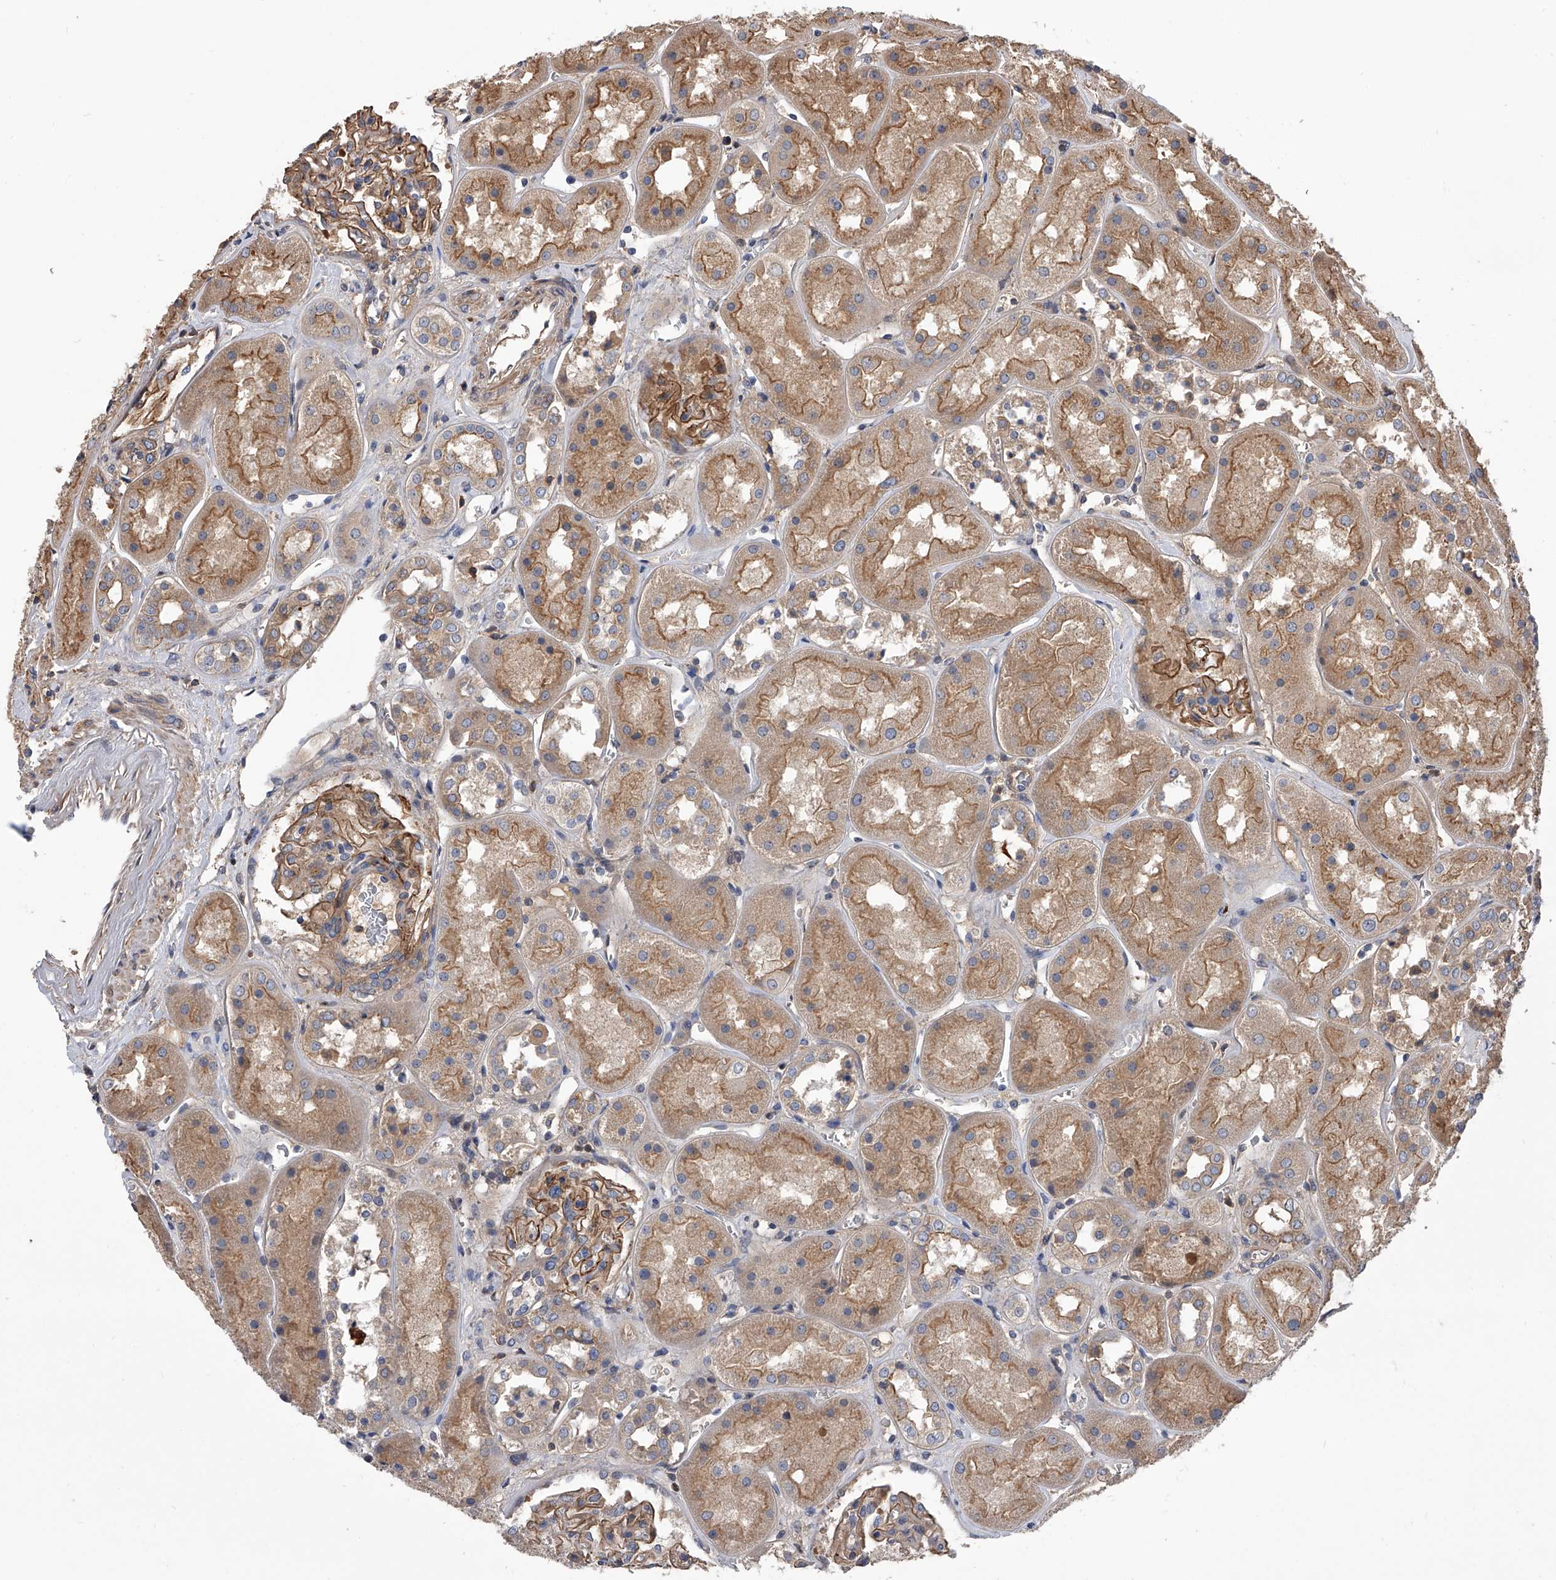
{"staining": {"intensity": "strong", "quantity": ">75%", "location": "cytoplasmic/membranous"}, "tissue": "kidney", "cell_type": "Cells in glomeruli", "image_type": "normal", "snomed": [{"axis": "morphology", "description": "Normal tissue, NOS"}, {"axis": "topography", "description": "Kidney"}], "caption": "This micrograph exhibits immunohistochemistry (IHC) staining of unremarkable kidney, with high strong cytoplasmic/membranous expression in approximately >75% of cells in glomeruli.", "gene": "CUL7", "patient": {"sex": "male", "age": 70}}